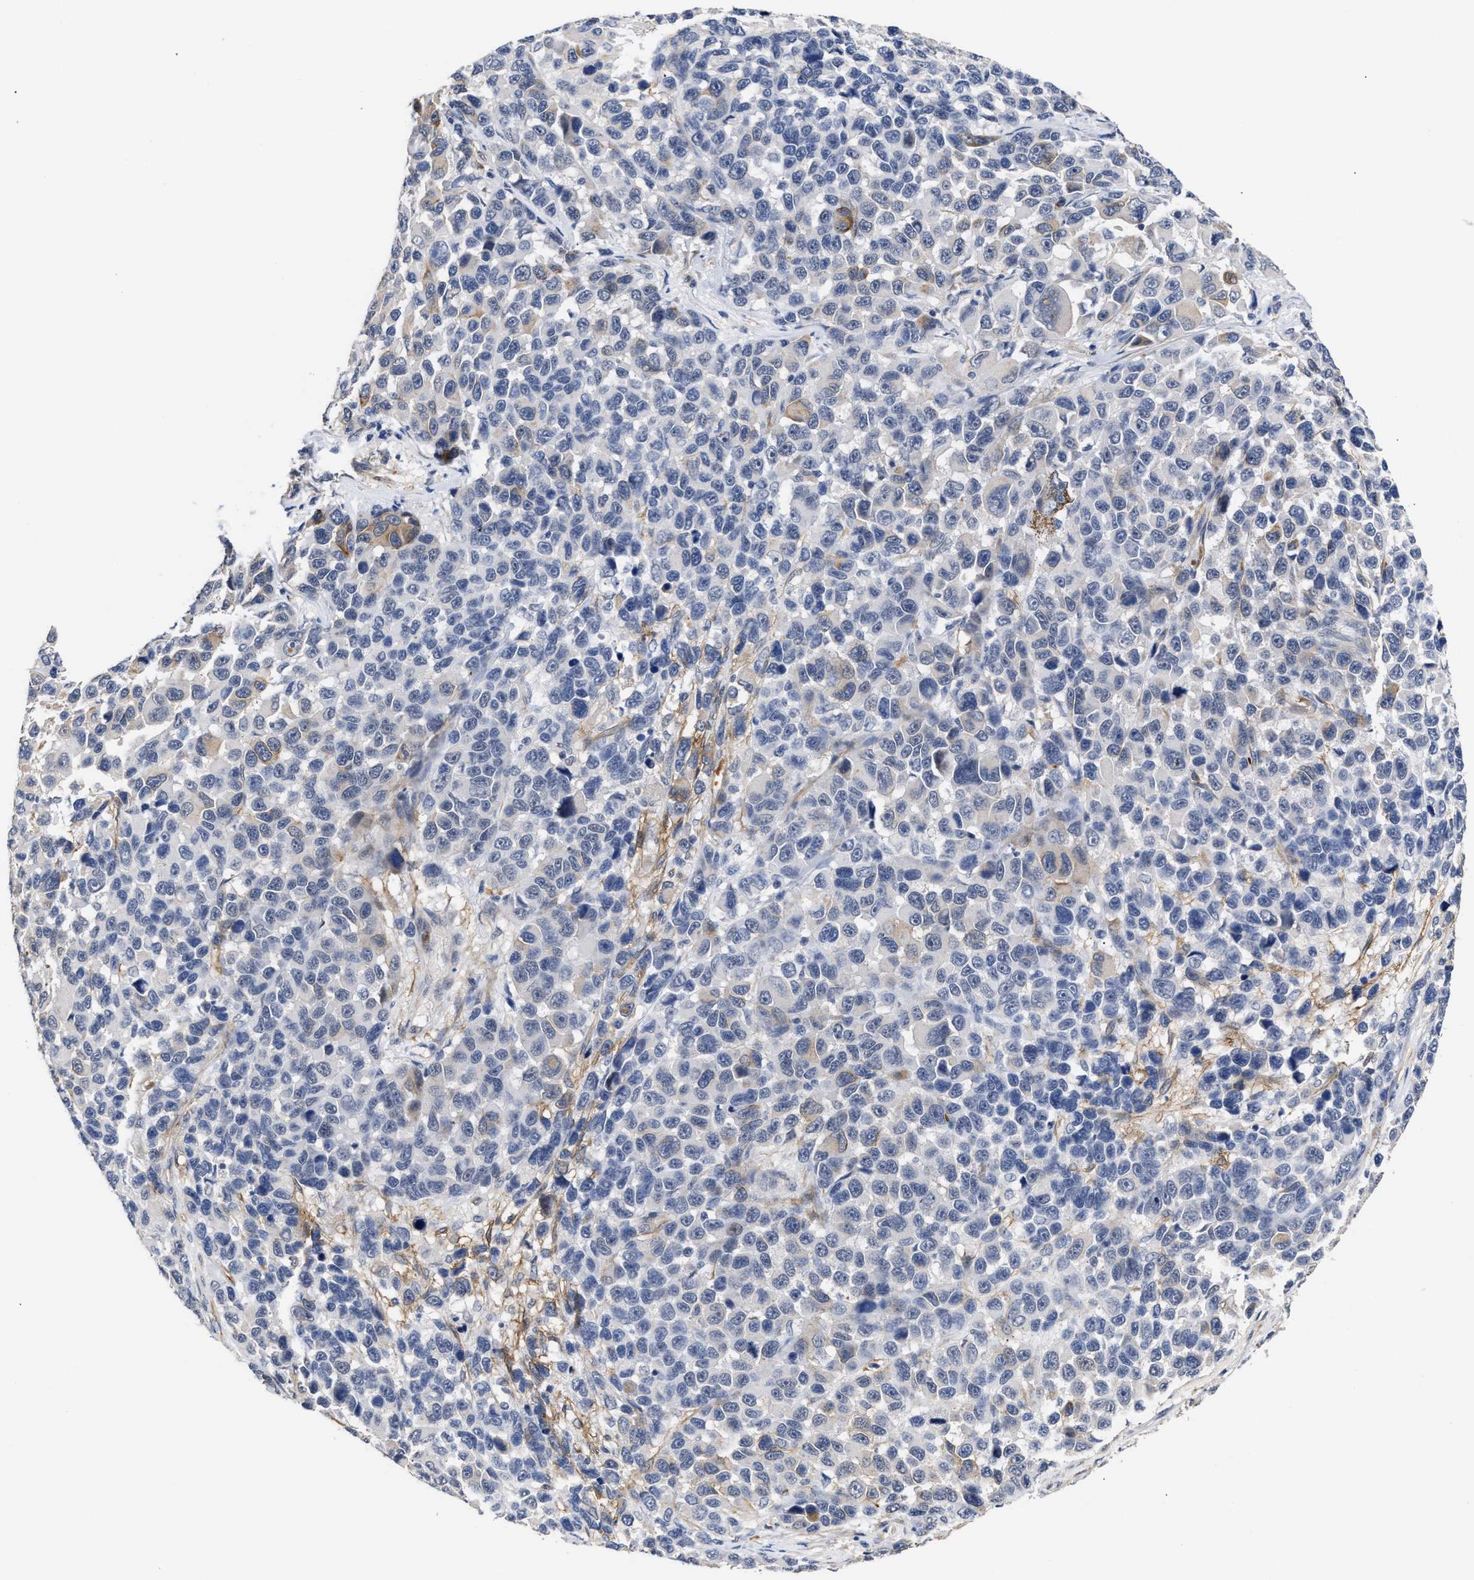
{"staining": {"intensity": "negative", "quantity": "none", "location": "none"}, "tissue": "melanoma", "cell_type": "Tumor cells", "image_type": "cancer", "snomed": [{"axis": "morphology", "description": "Malignant melanoma, NOS"}, {"axis": "topography", "description": "Skin"}], "caption": "IHC of malignant melanoma displays no positivity in tumor cells.", "gene": "AHNAK2", "patient": {"sex": "male", "age": 53}}